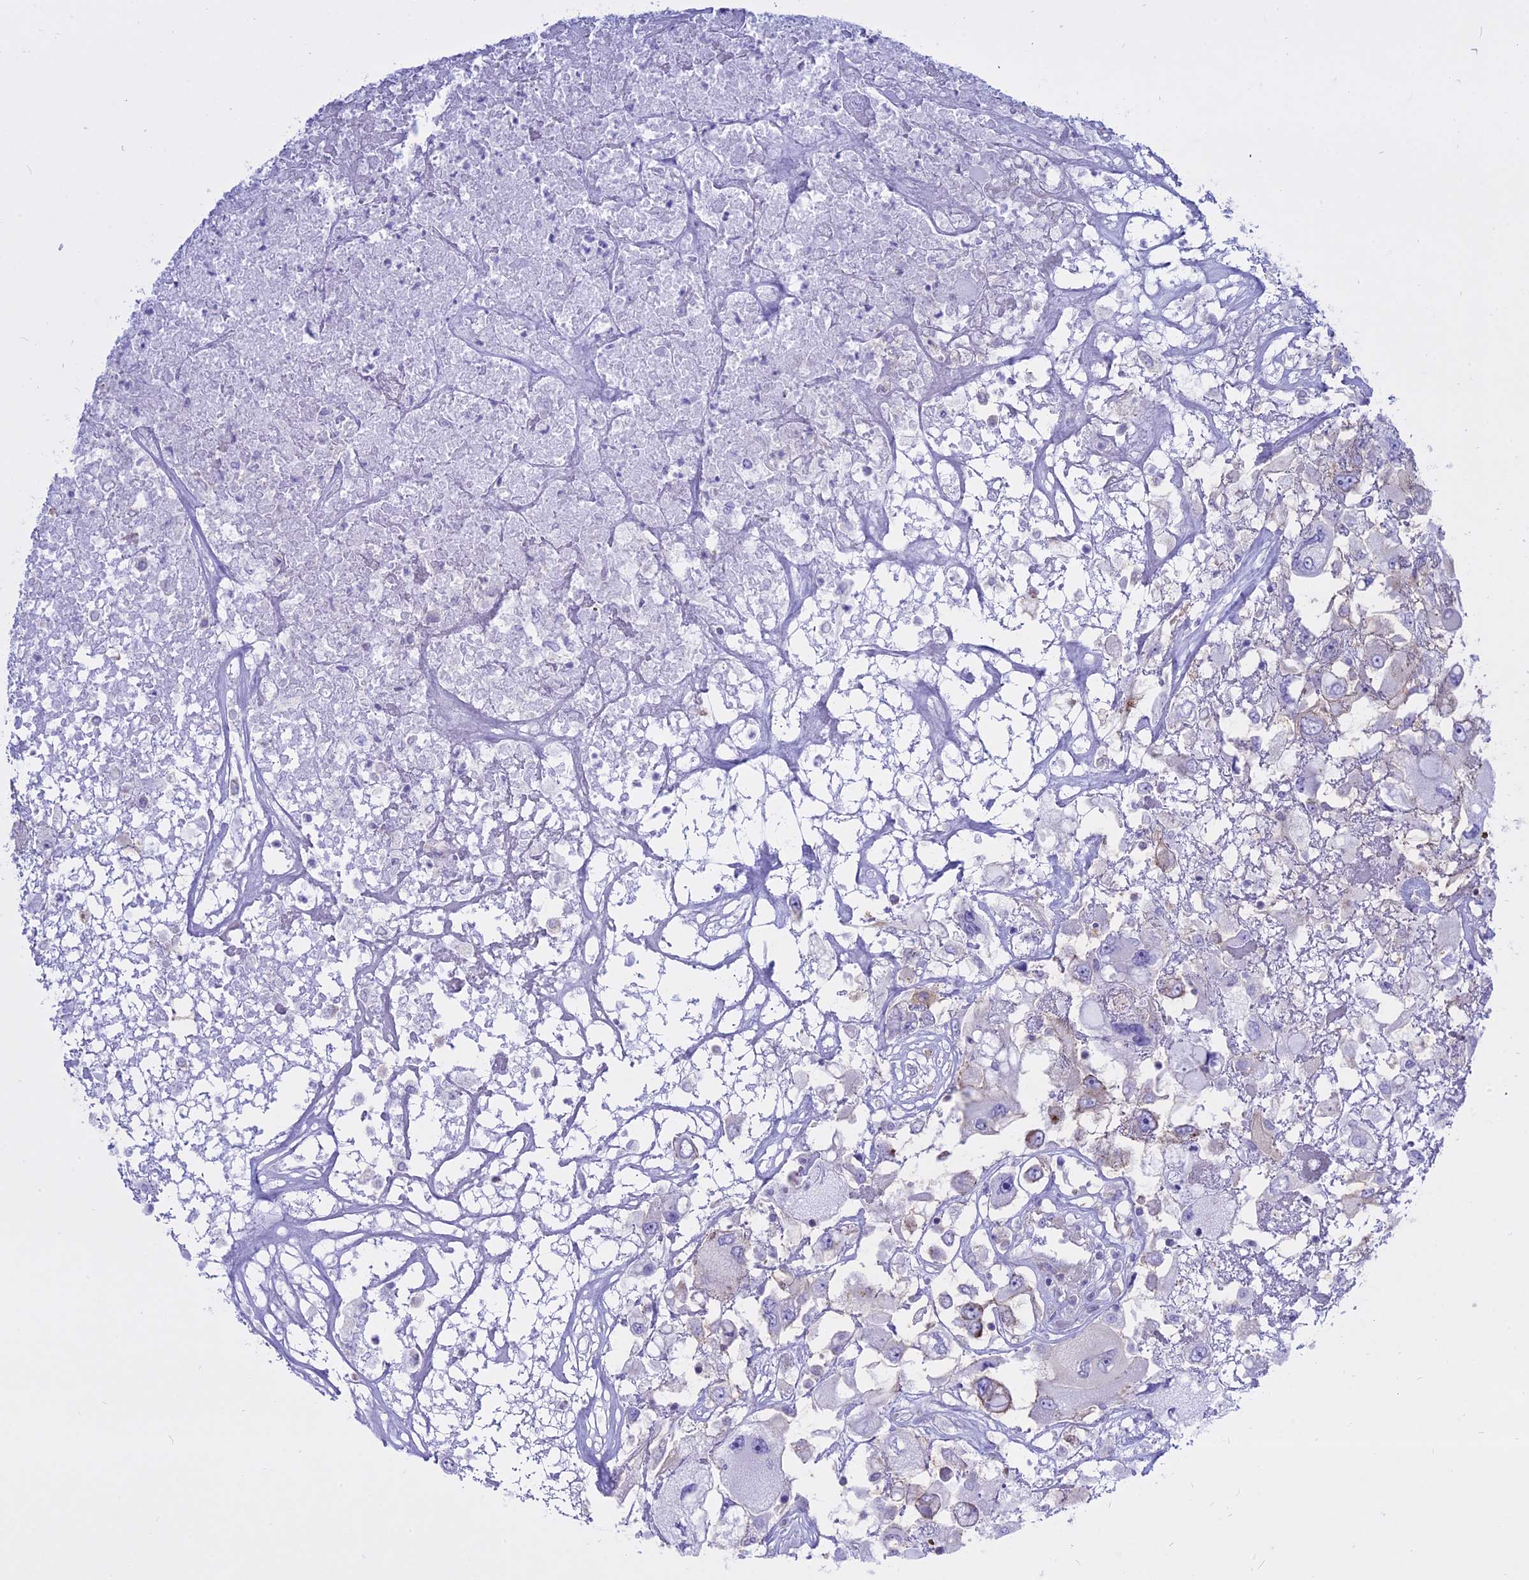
{"staining": {"intensity": "negative", "quantity": "none", "location": "none"}, "tissue": "renal cancer", "cell_type": "Tumor cells", "image_type": "cancer", "snomed": [{"axis": "morphology", "description": "Adenocarcinoma, NOS"}, {"axis": "topography", "description": "Kidney"}], "caption": "Immunohistochemistry (IHC) of renal cancer exhibits no staining in tumor cells. (DAB (3,3'-diaminobenzidine) immunohistochemistry with hematoxylin counter stain).", "gene": "AHCYL1", "patient": {"sex": "female", "age": 52}}